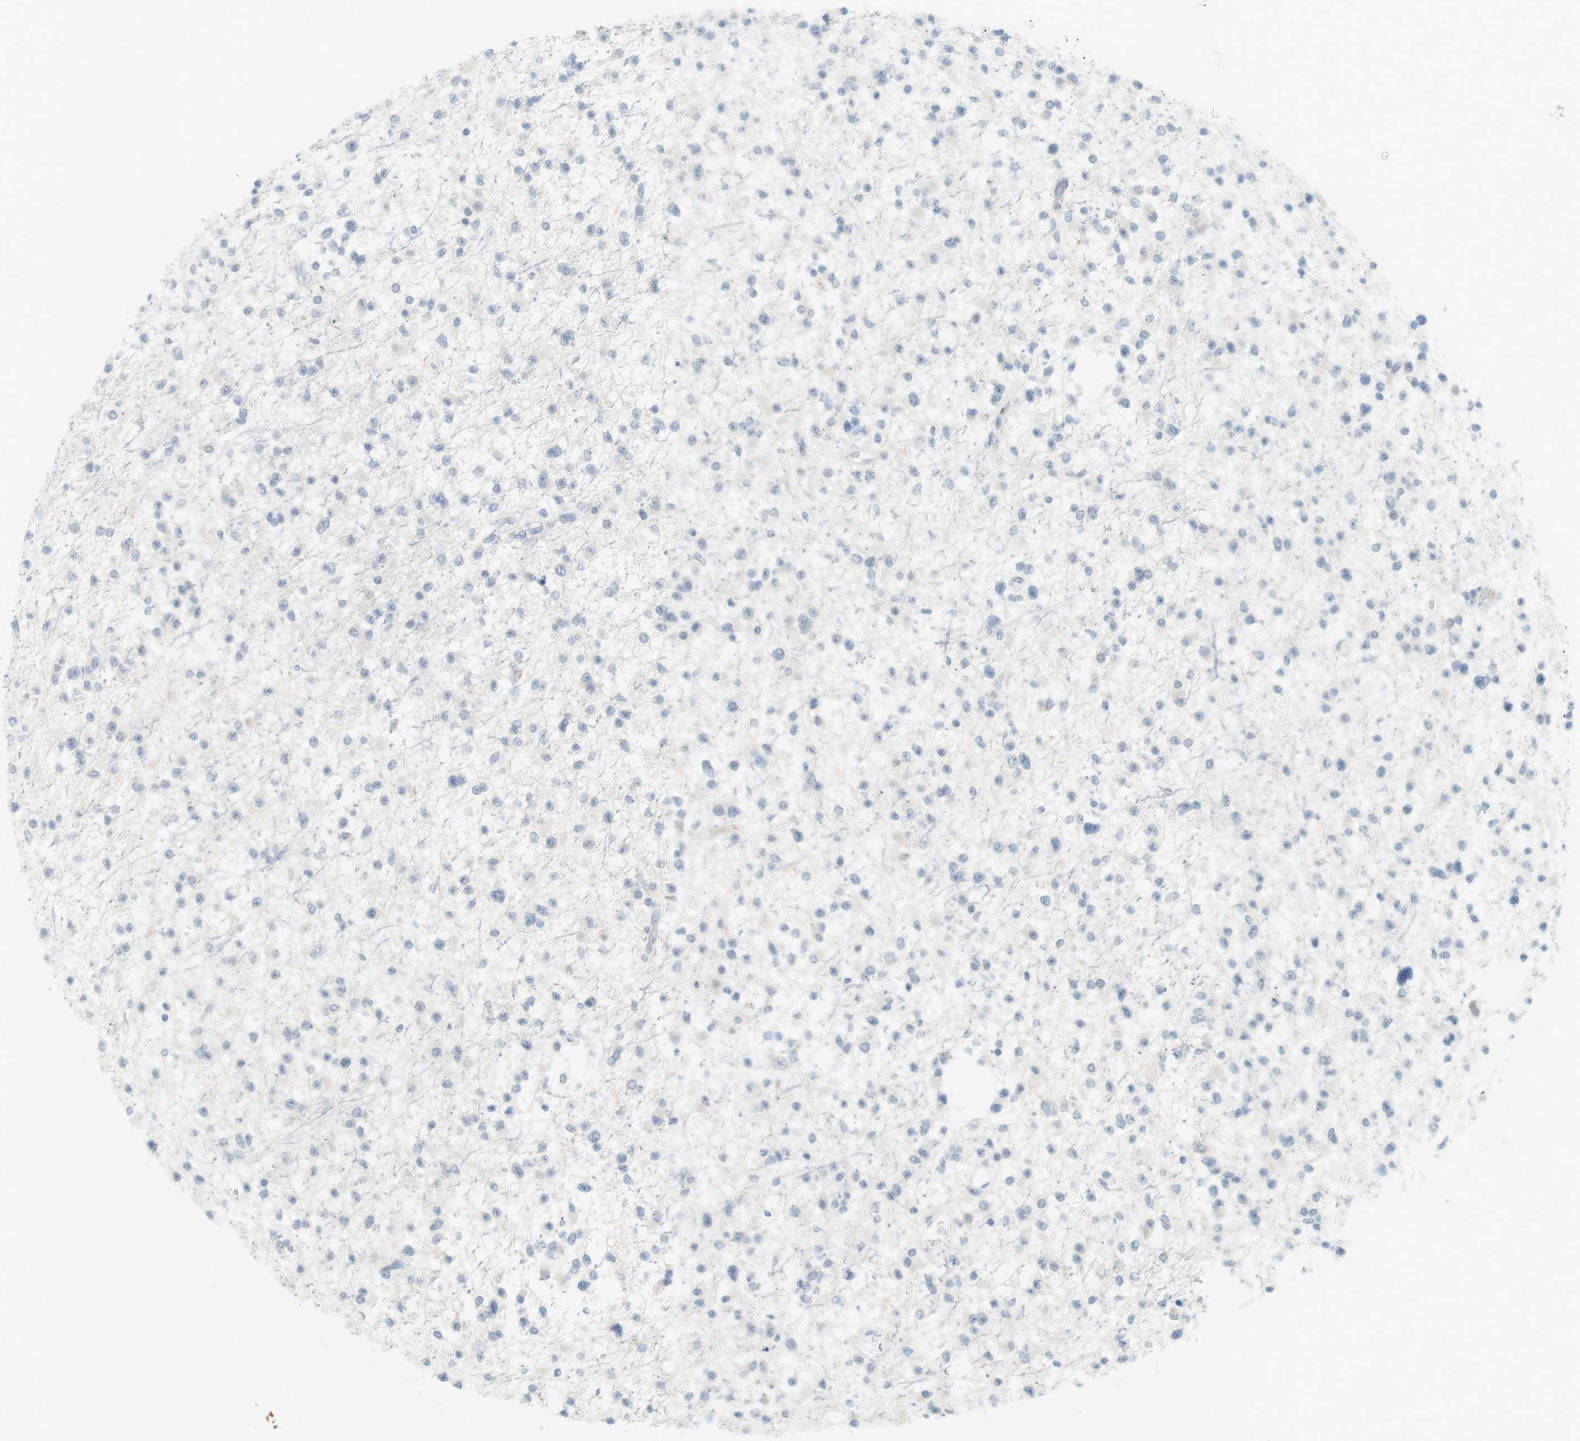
{"staining": {"intensity": "negative", "quantity": "none", "location": "none"}, "tissue": "glioma", "cell_type": "Tumor cells", "image_type": "cancer", "snomed": [{"axis": "morphology", "description": "Glioma, malignant, Low grade"}, {"axis": "topography", "description": "Brain"}], "caption": "An IHC photomicrograph of malignant low-grade glioma is shown. There is no staining in tumor cells of malignant low-grade glioma.", "gene": "DMC1", "patient": {"sex": "female", "age": 22}}